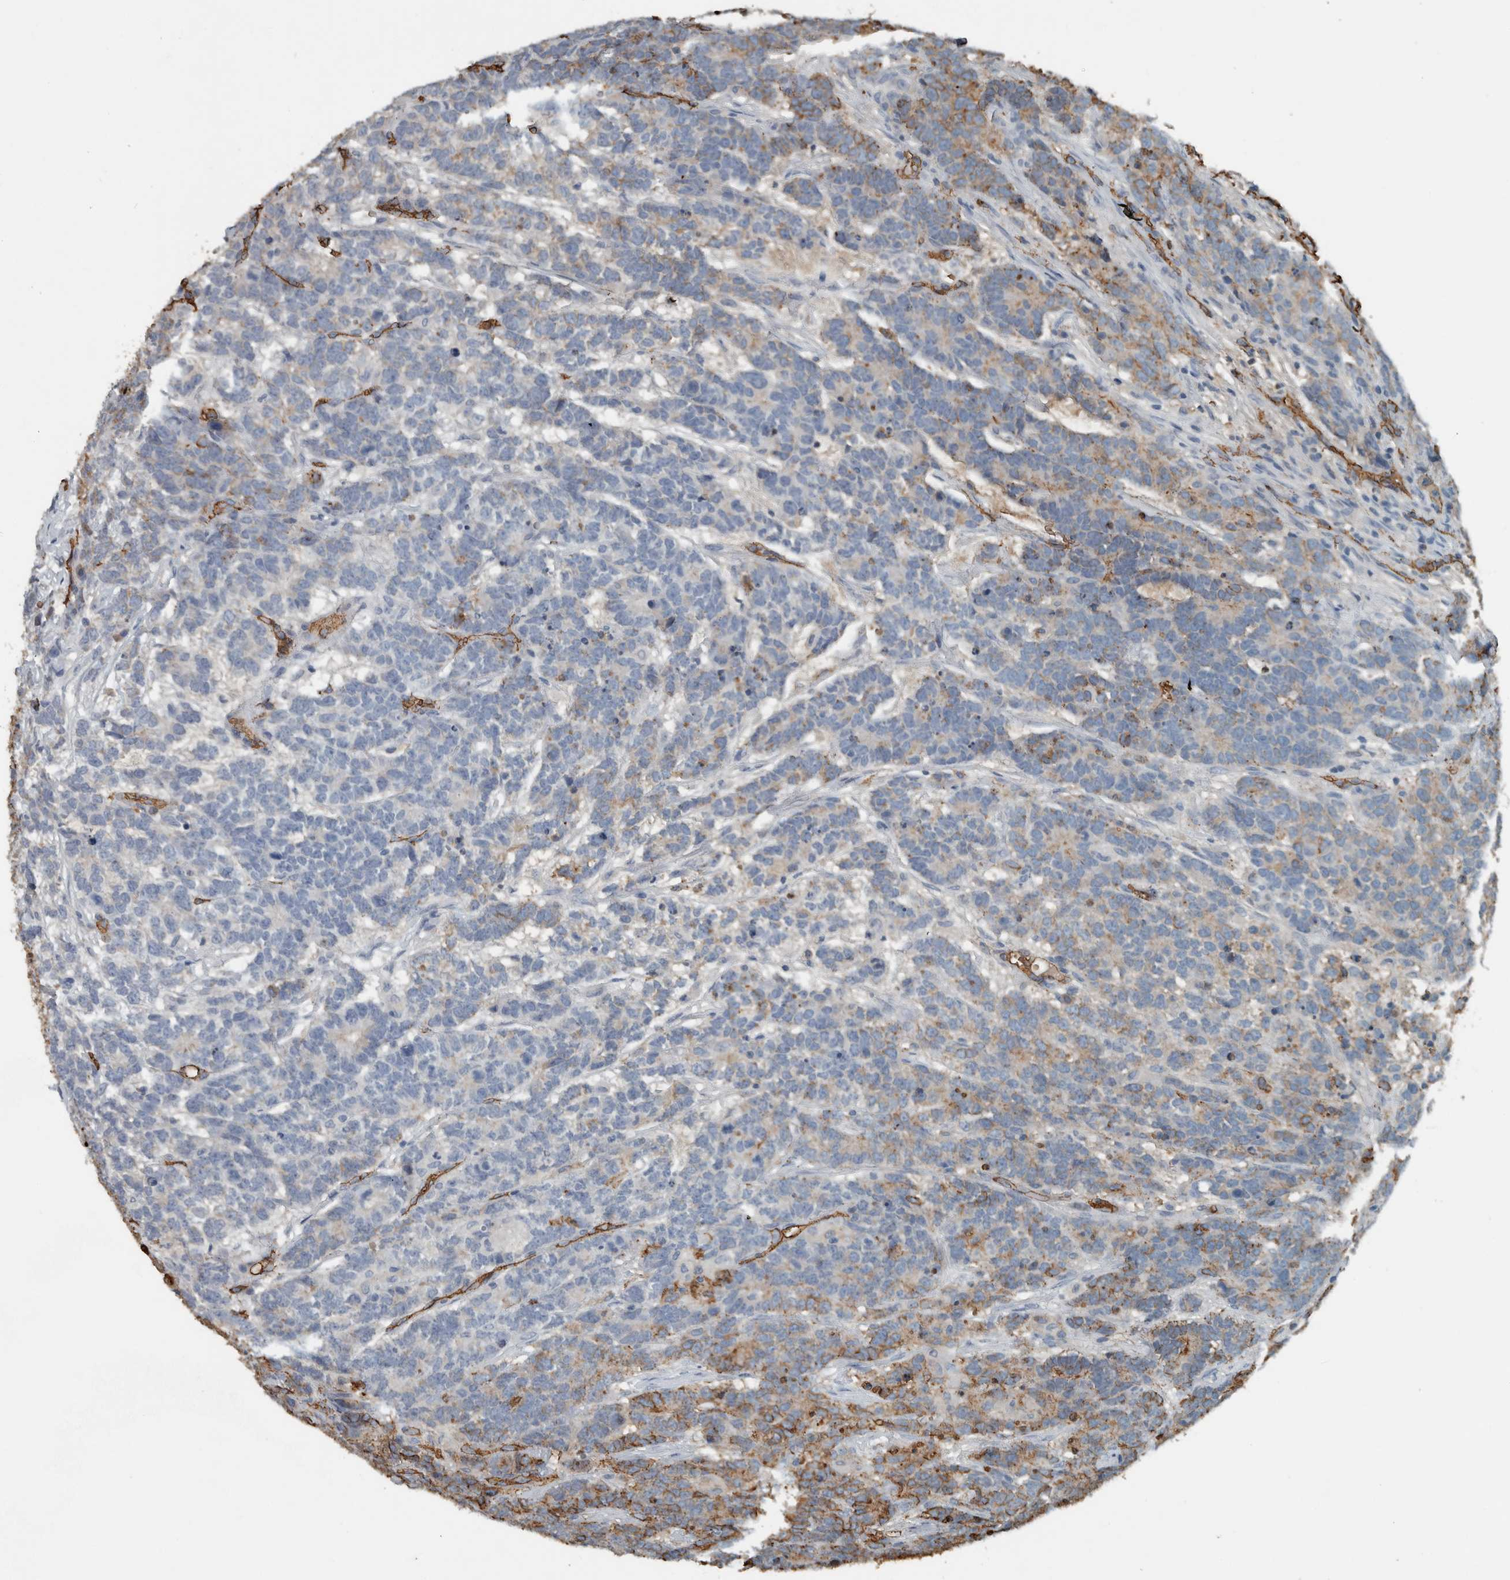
{"staining": {"intensity": "moderate", "quantity": "<25%", "location": "cytoplasmic/membranous"}, "tissue": "testis cancer", "cell_type": "Tumor cells", "image_type": "cancer", "snomed": [{"axis": "morphology", "description": "Carcinoma, Embryonal, NOS"}, {"axis": "topography", "description": "Testis"}], "caption": "Approximately <25% of tumor cells in human testis cancer exhibit moderate cytoplasmic/membranous protein staining as visualized by brown immunohistochemical staining.", "gene": "LBP", "patient": {"sex": "male", "age": 26}}